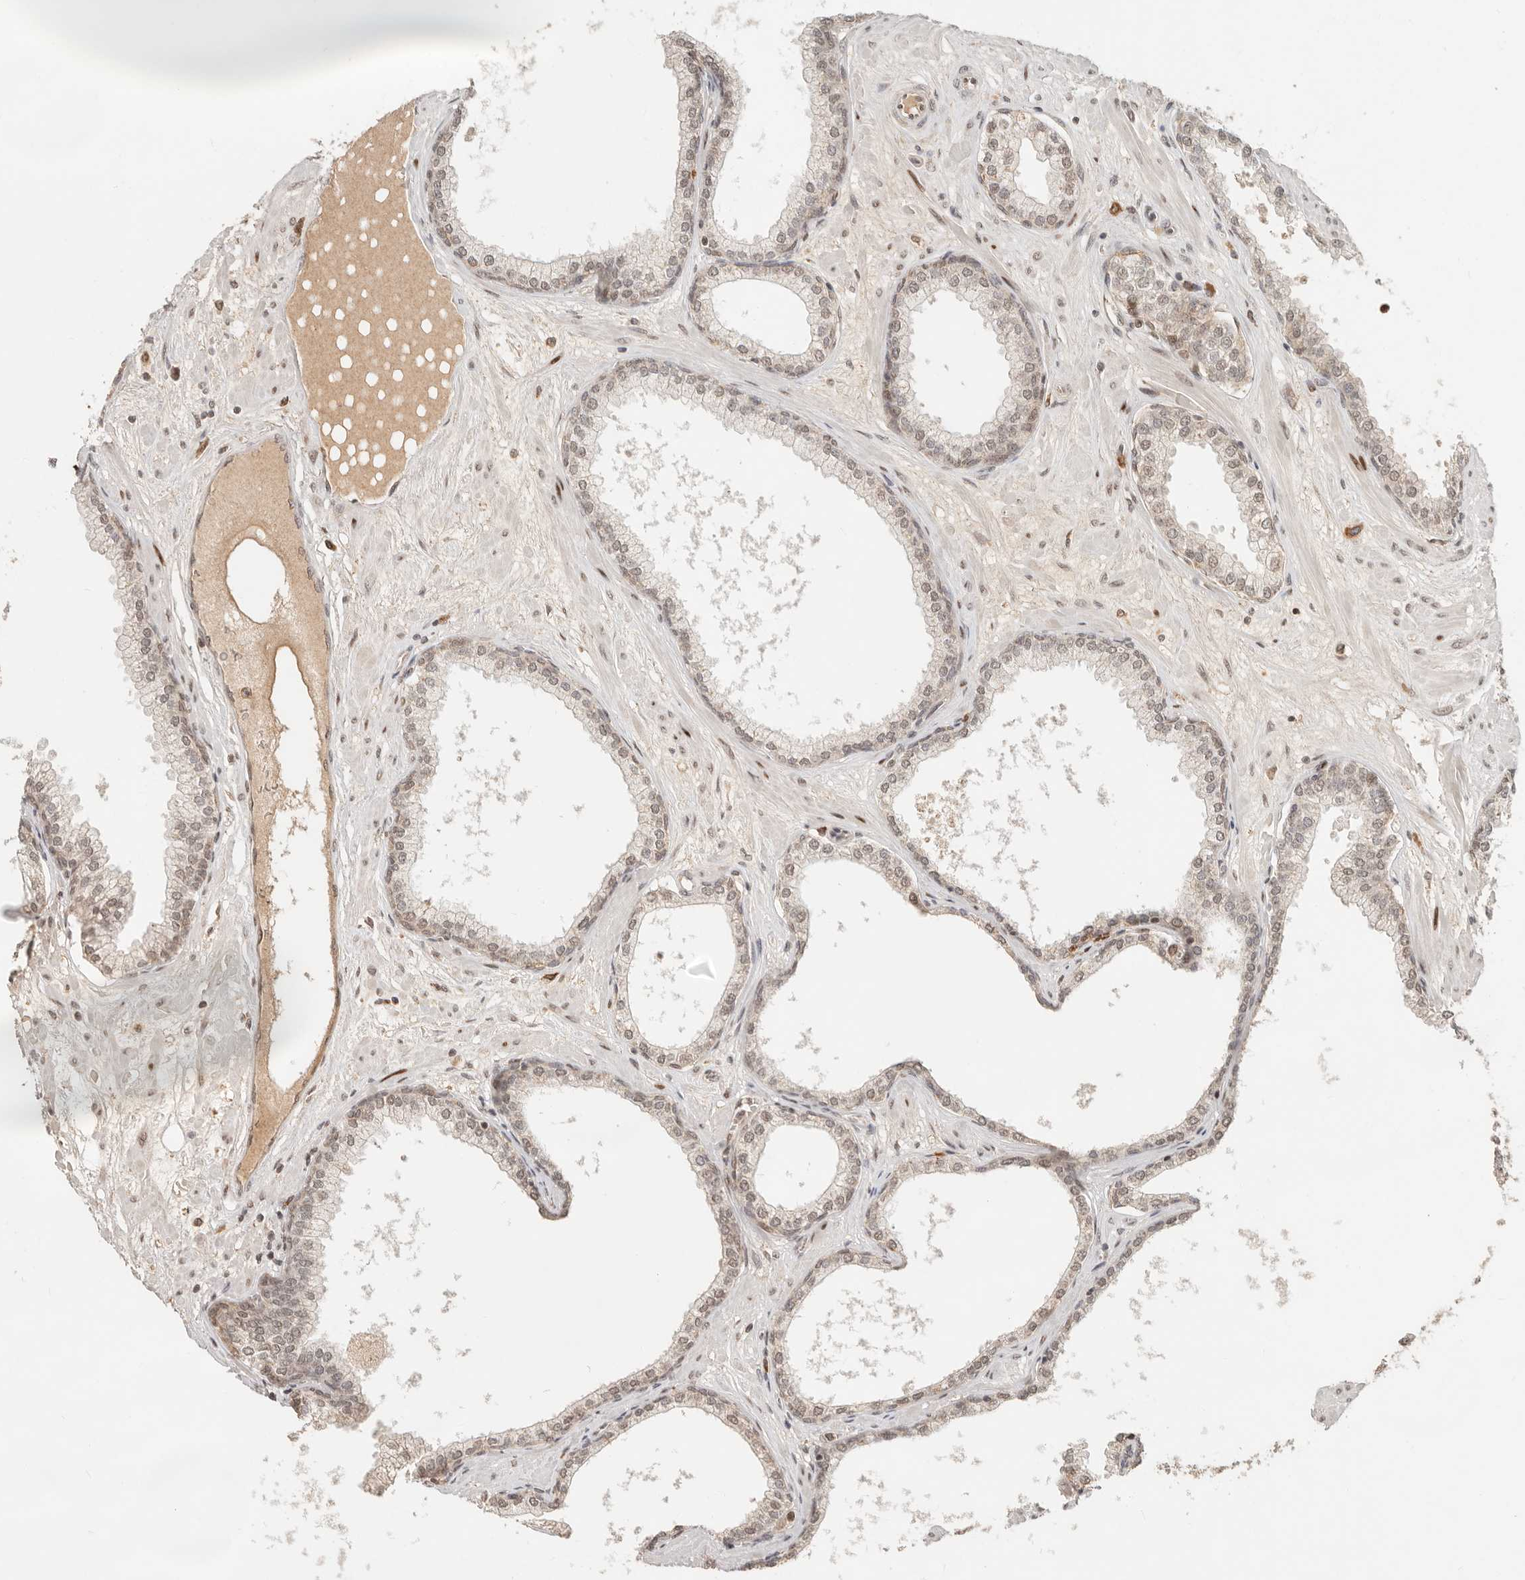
{"staining": {"intensity": "moderate", "quantity": "25%-75%", "location": "nuclear"}, "tissue": "prostate", "cell_type": "Glandular cells", "image_type": "normal", "snomed": [{"axis": "morphology", "description": "Normal tissue, NOS"}, {"axis": "morphology", "description": "Urothelial carcinoma, Low grade"}, {"axis": "topography", "description": "Urinary bladder"}, {"axis": "topography", "description": "Prostate"}], "caption": "IHC (DAB (3,3'-diaminobenzidine)) staining of unremarkable human prostate reveals moderate nuclear protein staining in approximately 25%-75% of glandular cells.", "gene": "NPAS2", "patient": {"sex": "male", "age": 60}}